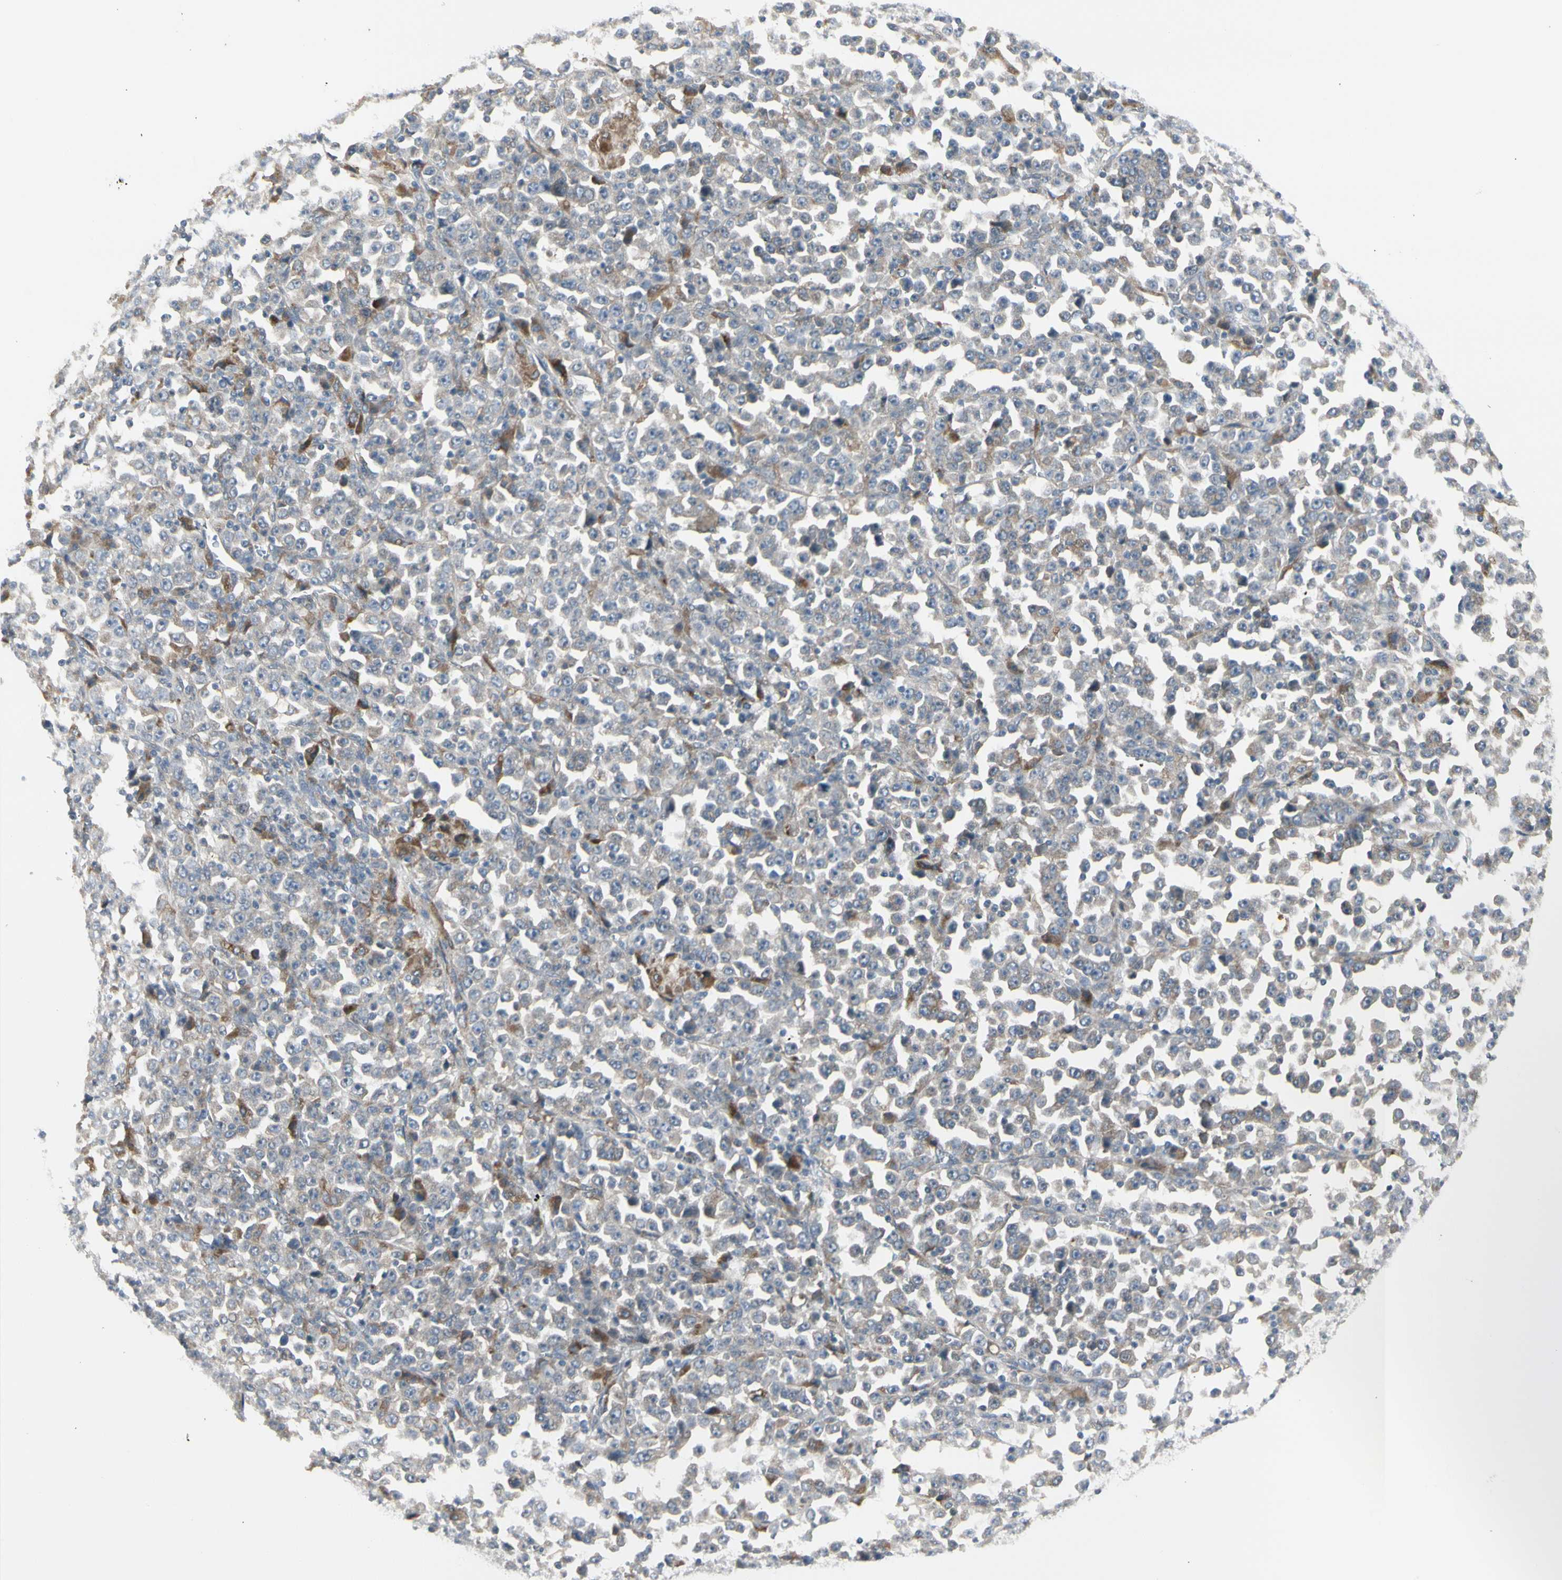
{"staining": {"intensity": "weak", "quantity": "25%-75%", "location": "cytoplasmic/membranous"}, "tissue": "stomach cancer", "cell_type": "Tumor cells", "image_type": "cancer", "snomed": [{"axis": "morphology", "description": "Normal tissue, NOS"}, {"axis": "morphology", "description": "Adenocarcinoma, NOS"}, {"axis": "topography", "description": "Stomach, upper"}, {"axis": "topography", "description": "Stomach"}], "caption": "Adenocarcinoma (stomach) tissue exhibits weak cytoplasmic/membranous staining in approximately 25%-75% of tumor cells, visualized by immunohistochemistry.", "gene": "GRN", "patient": {"sex": "male", "age": 59}}